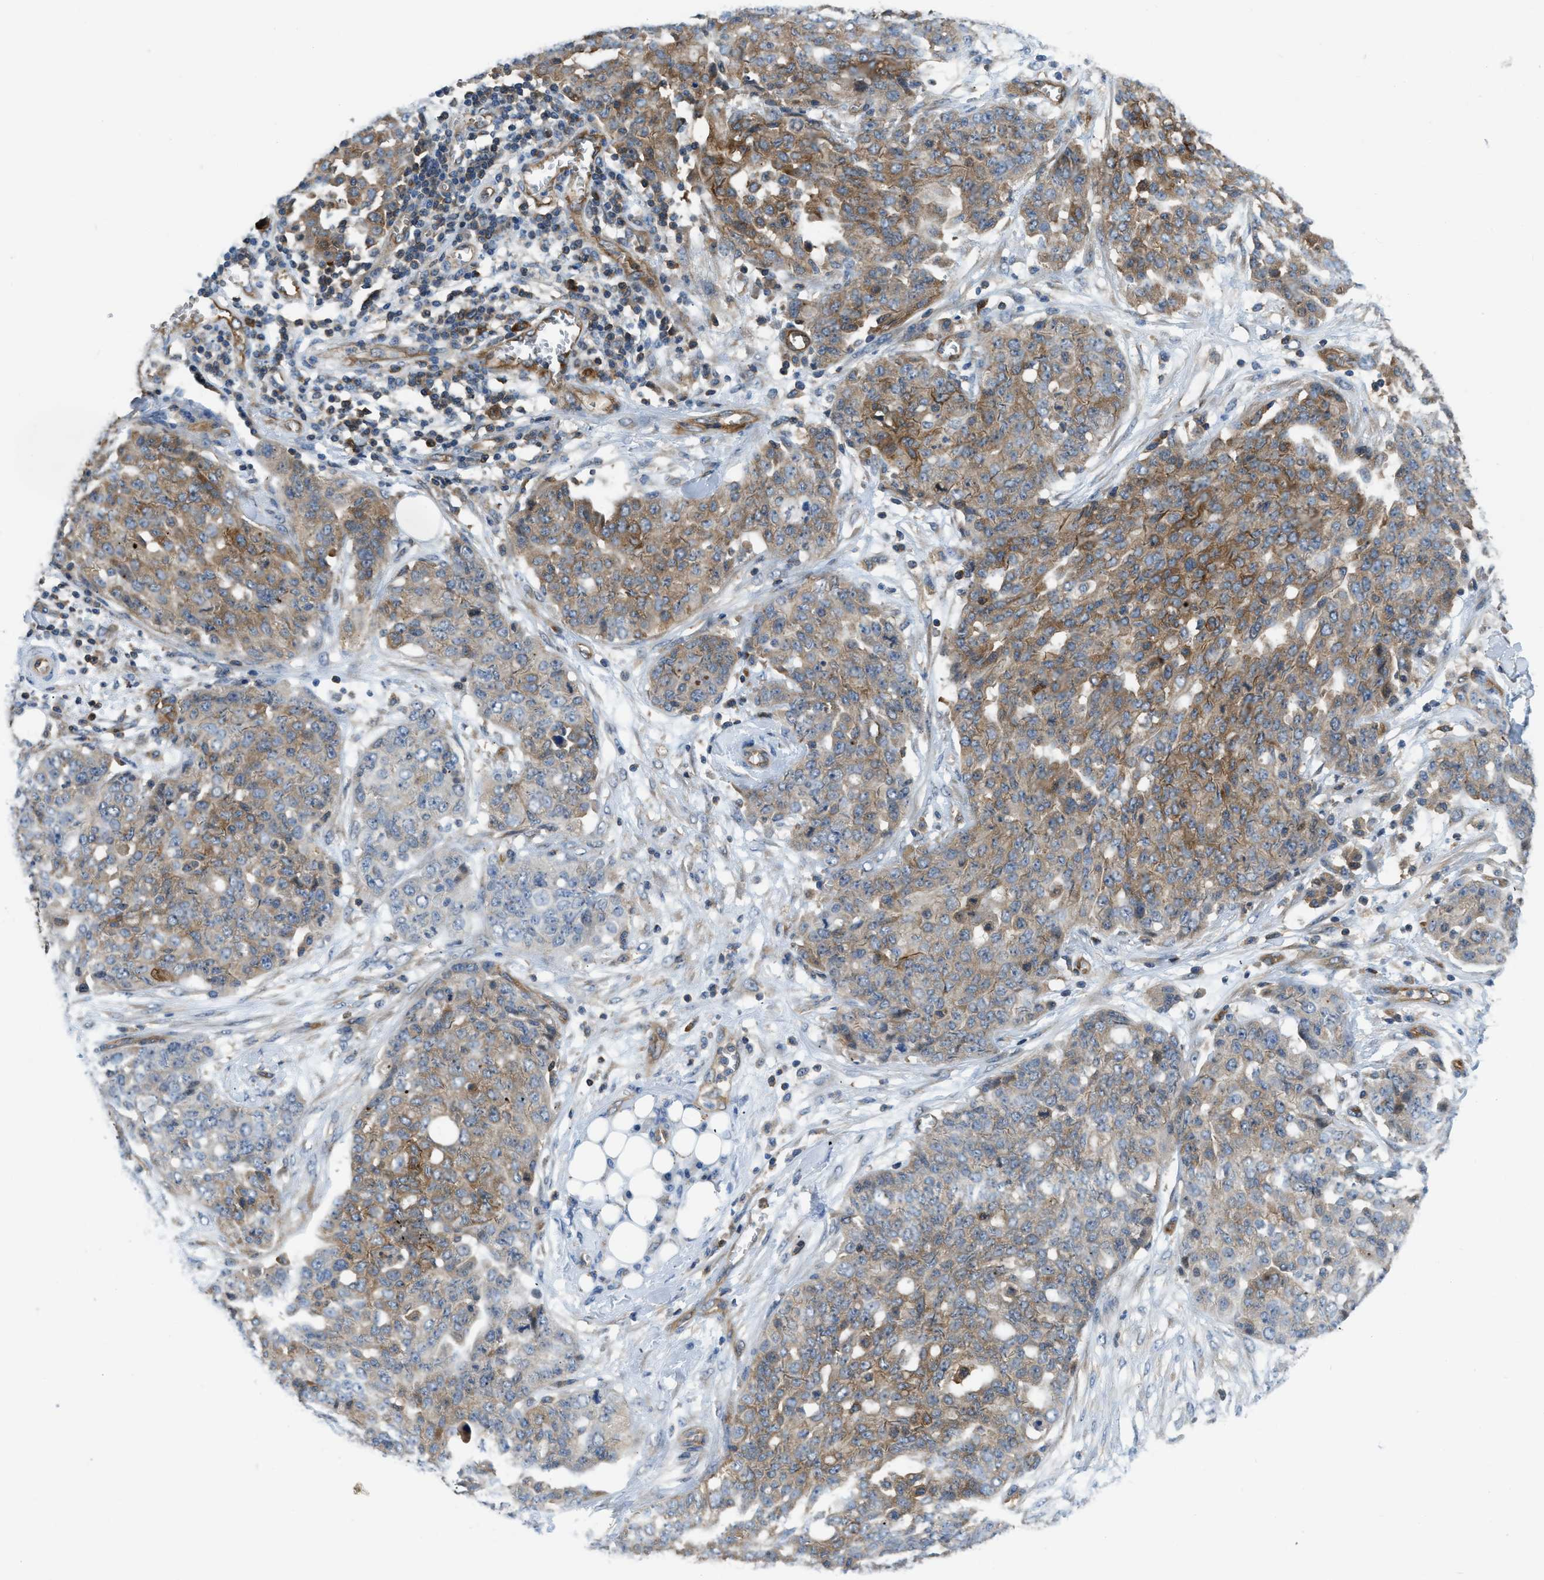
{"staining": {"intensity": "moderate", "quantity": "25%-75%", "location": "cytoplasmic/membranous"}, "tissue": "ovarian cancer", "cell_type": "Tumor cells", "image_type": "cancer", "snomed": [{"axis": "morphology", "description": "Cystadenocarcinoma, serous, NOS"}, {"axis": "topography", "description": "Soft tissue"}, {"axis": "topography", "description": "Ovary"}], "caption": "Brown immunohistochemical staining in human ovarian cancer displays moderate cytoplasmic/membranous positivity in approximately 25%-75% of tumor cells.", "gene": "PFKP", "patient": {"sex": "female", "age": 57}}